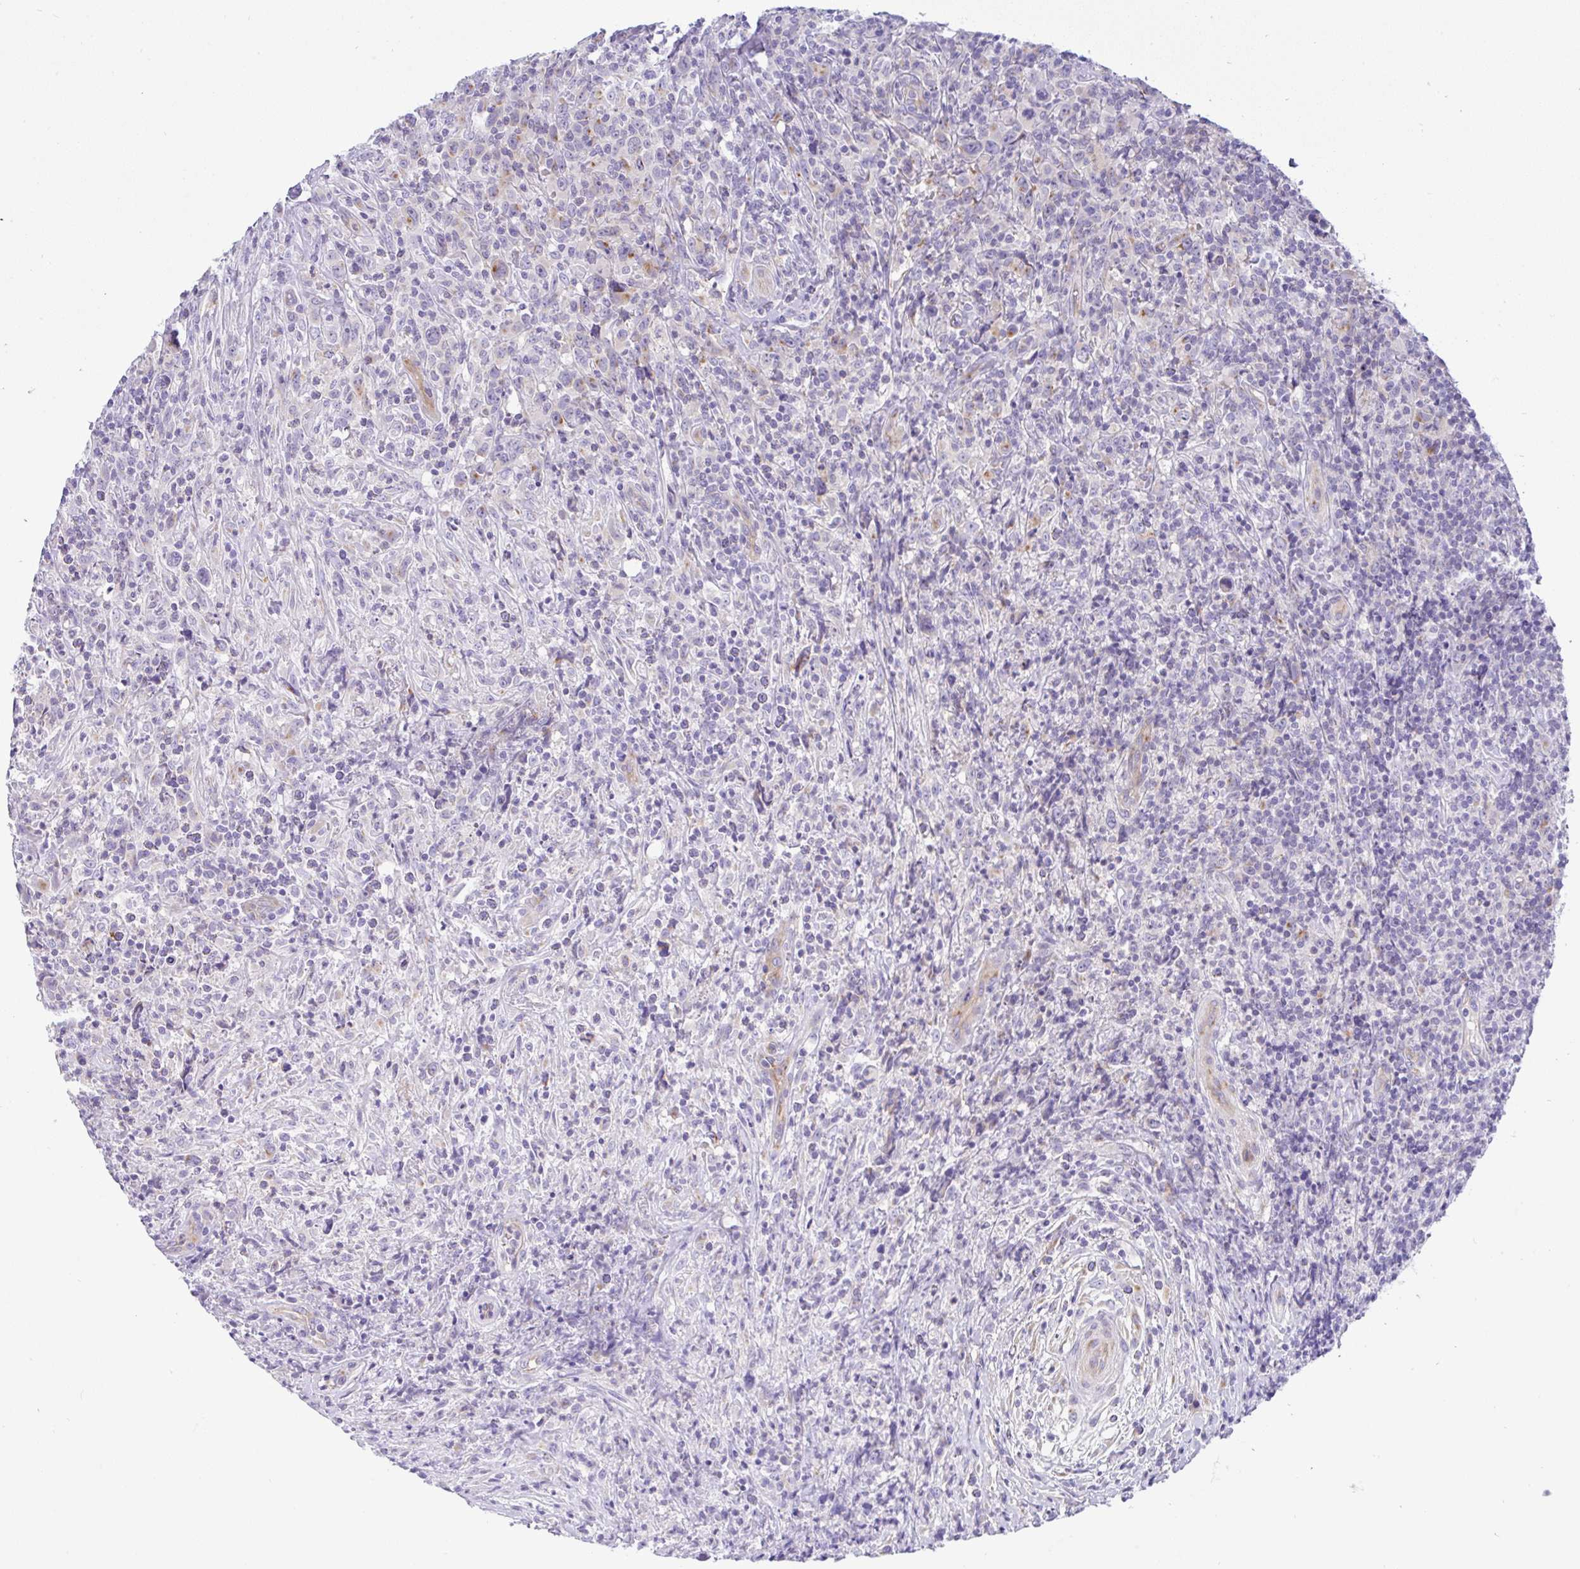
{"staining": {"intensity": "moderate", "quantity": "<25%", "location": "cytoplasmic/membranous"}, "tissue": "lymphoma", "cell_type": "Tumor cells", "image_type": "cancer", "snomed": [{"axis": "morphology", "description": "Hodgkin's disease, NOS"}, {"axis": "topography", "description": "Lymph node"}], "caption": "The image displays staining of Hodgkin's disease, revealing moderate cytoplasmic/membranous protein positivity (brown color) within tumor cells.", "gene": "FAM177A1", "patient": {"sex": "female", "age": 18}}